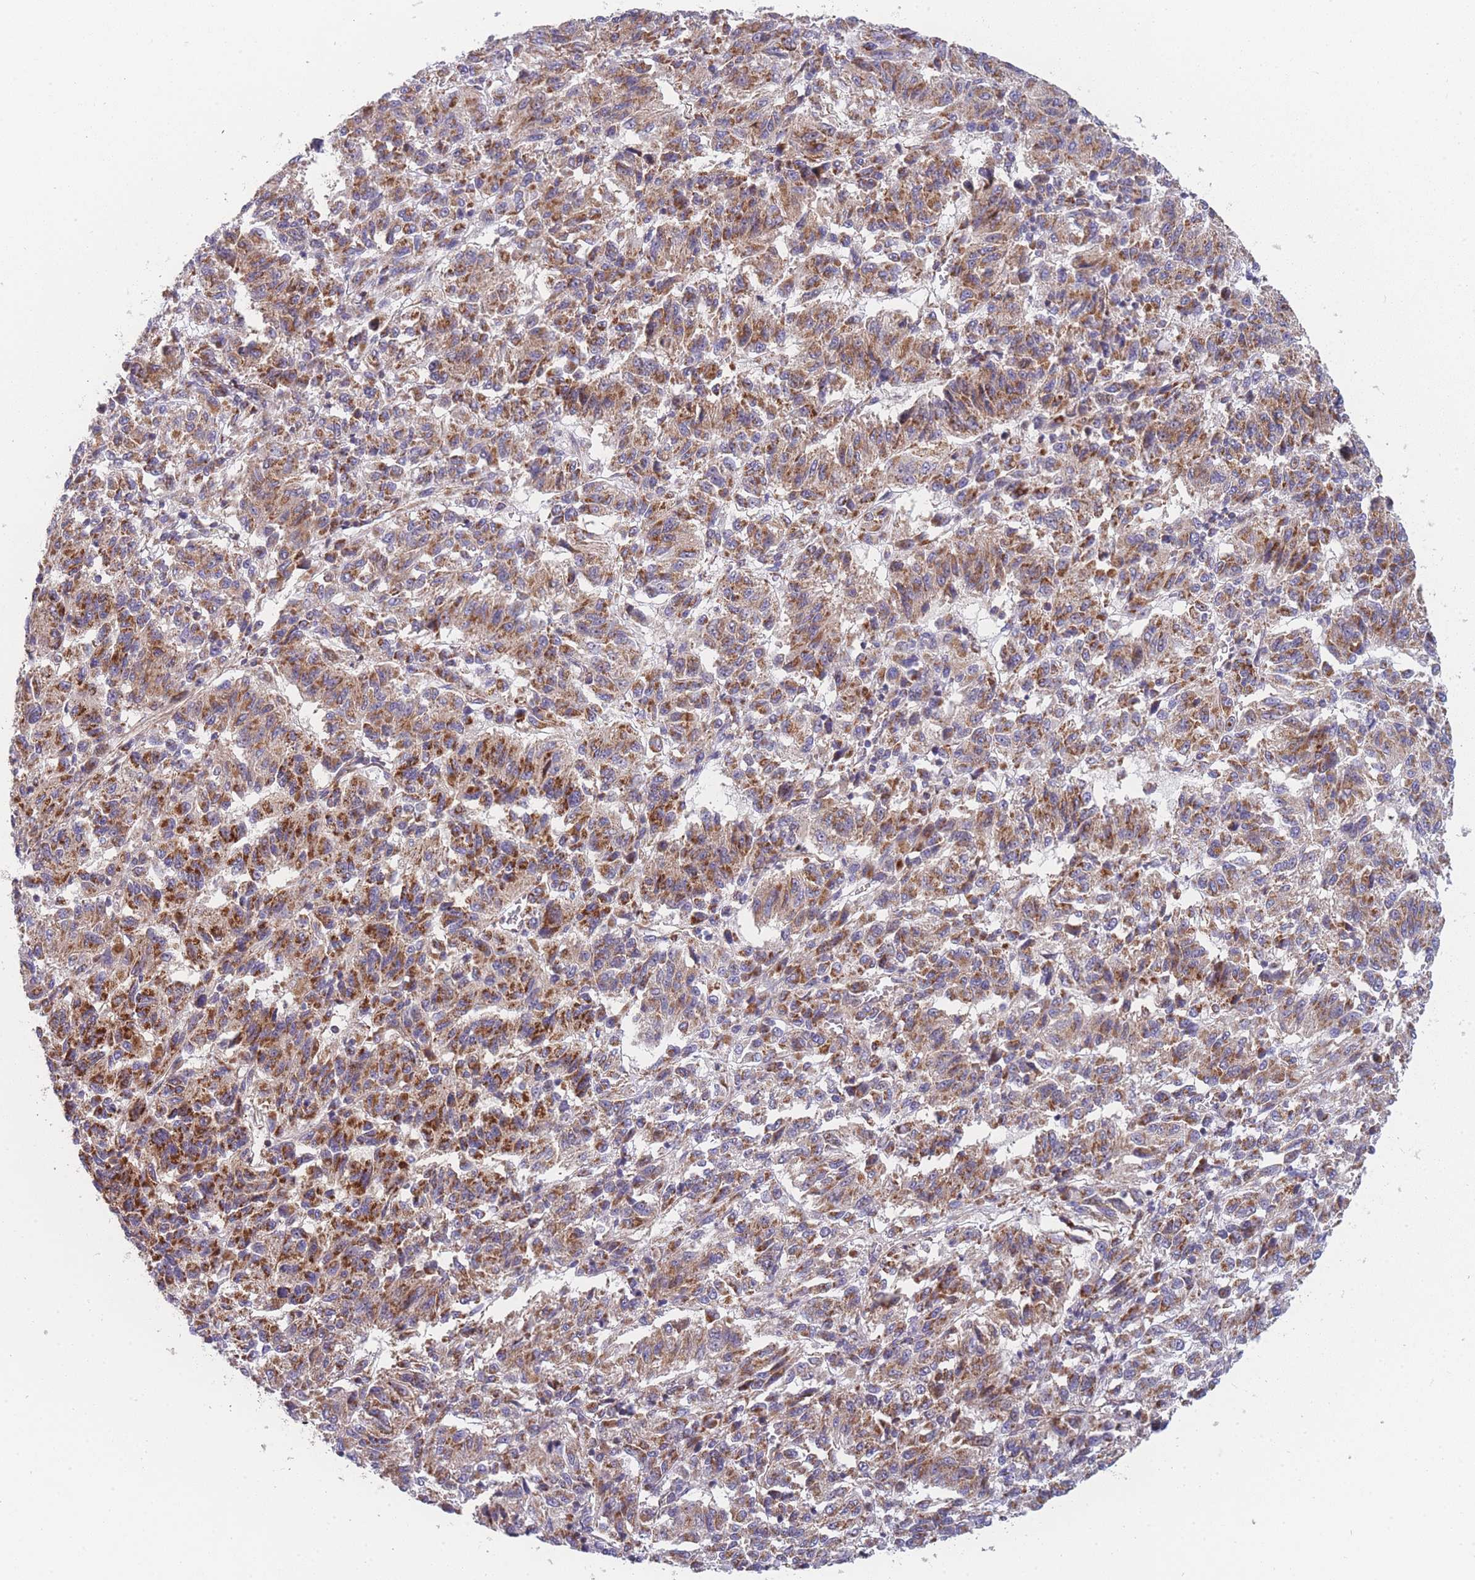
{"staining": {"intensity": "strong", "quantity": "25%-75%", "location": "cytoplasmic/membranous"}, "tissue": "melanoma", "cell_type": "Tumor cells", "image_type": "cancer", "snomed": [{"axis": "morphology", "description": "Malignant melanoma, Metastatic site"}, {"axis": "topography", "description": "Lung"}], "caption": "Strong cytoplasmic/membranous expression for a protein is seen in approximately 25%-75% of tumor cells of melanoma using immunohistochemistry.", "gene": "MTRES1", "patient": {"sex": "male", "age": 64}}